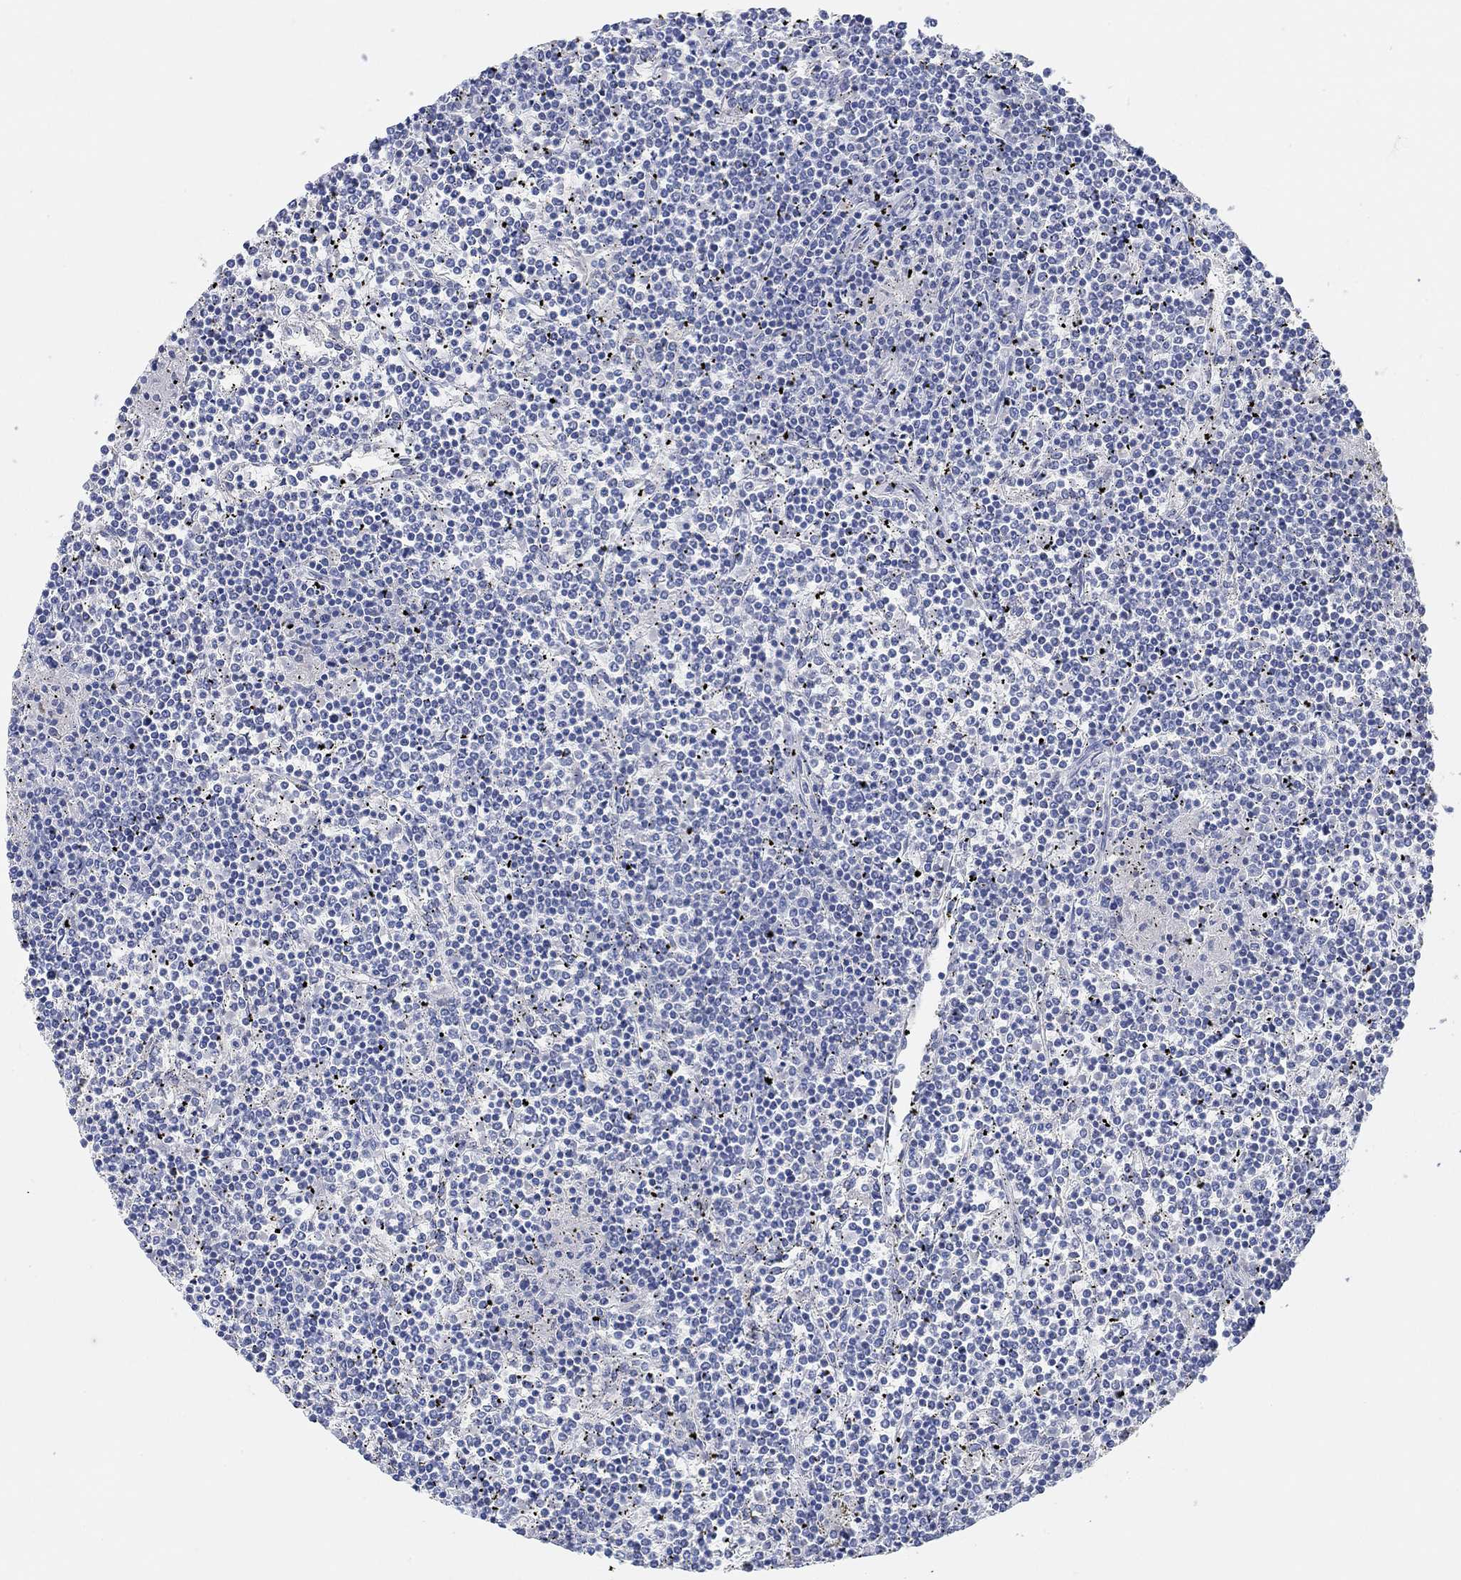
{"staining": {"intensity": "negative", "quantity": "none", "location": "none"}, "tissue": "lymphoma", "cell_type": "Tumor cells", "image_type": "cancer", "snomed": [{"axis": "morphology", "description": "Malignant lymphoma, non-Hodgkin's type, Low grade"}, {"axis": "topography", "description": "Spleen"}], "caption": "Immunohistochemistry photomicrograph of neoplastic tissue: human lymphoma stained with DAB (3,3'-diaminobenzidine) exhibits no significant protein positivity in tumor cells. (DAB (3,3'-diaminobenzidine) IHC, high magnification).", "gene": "VAT1L", "patient": {"sex": "female", "age": 19}}